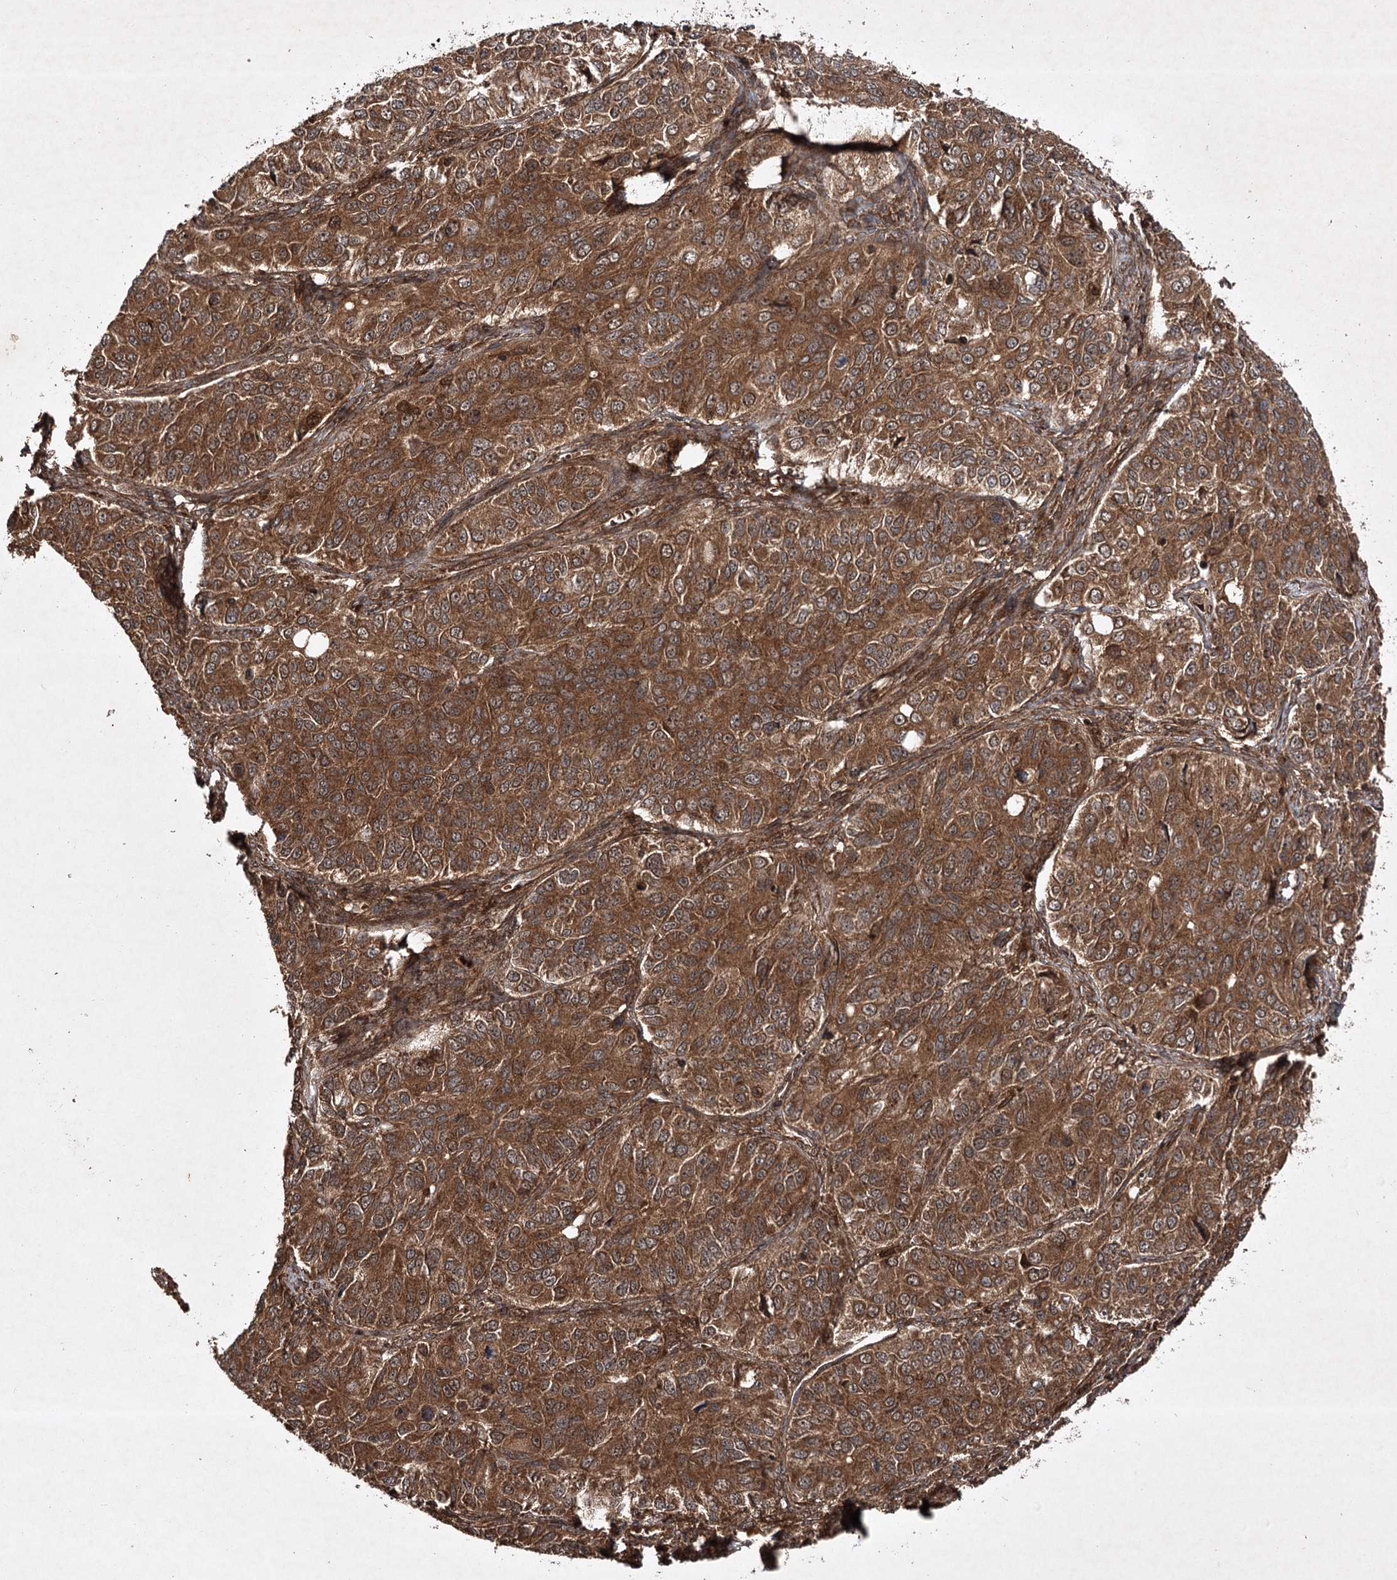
{"staining": {"intensity": "strong", "quantity": ">75%", "location": "cytoplasmic/membranous"}, "tissue": "ovarian cancer", "cell_type": "Tumor cells", "image_type": "cancer", "snomed": [{"axis": "morphology", "description": "Carcinoma, endometroid"}, {"axis": "topography", "description": "Ovary"}], "caption": "Strong cytoplasmic/membranous staining is present in about >75% of tumor cells in ovarian endometroid carcinoma.", "gene": "DNAJC13", "patient": {"sex": "female", "age": 51}}